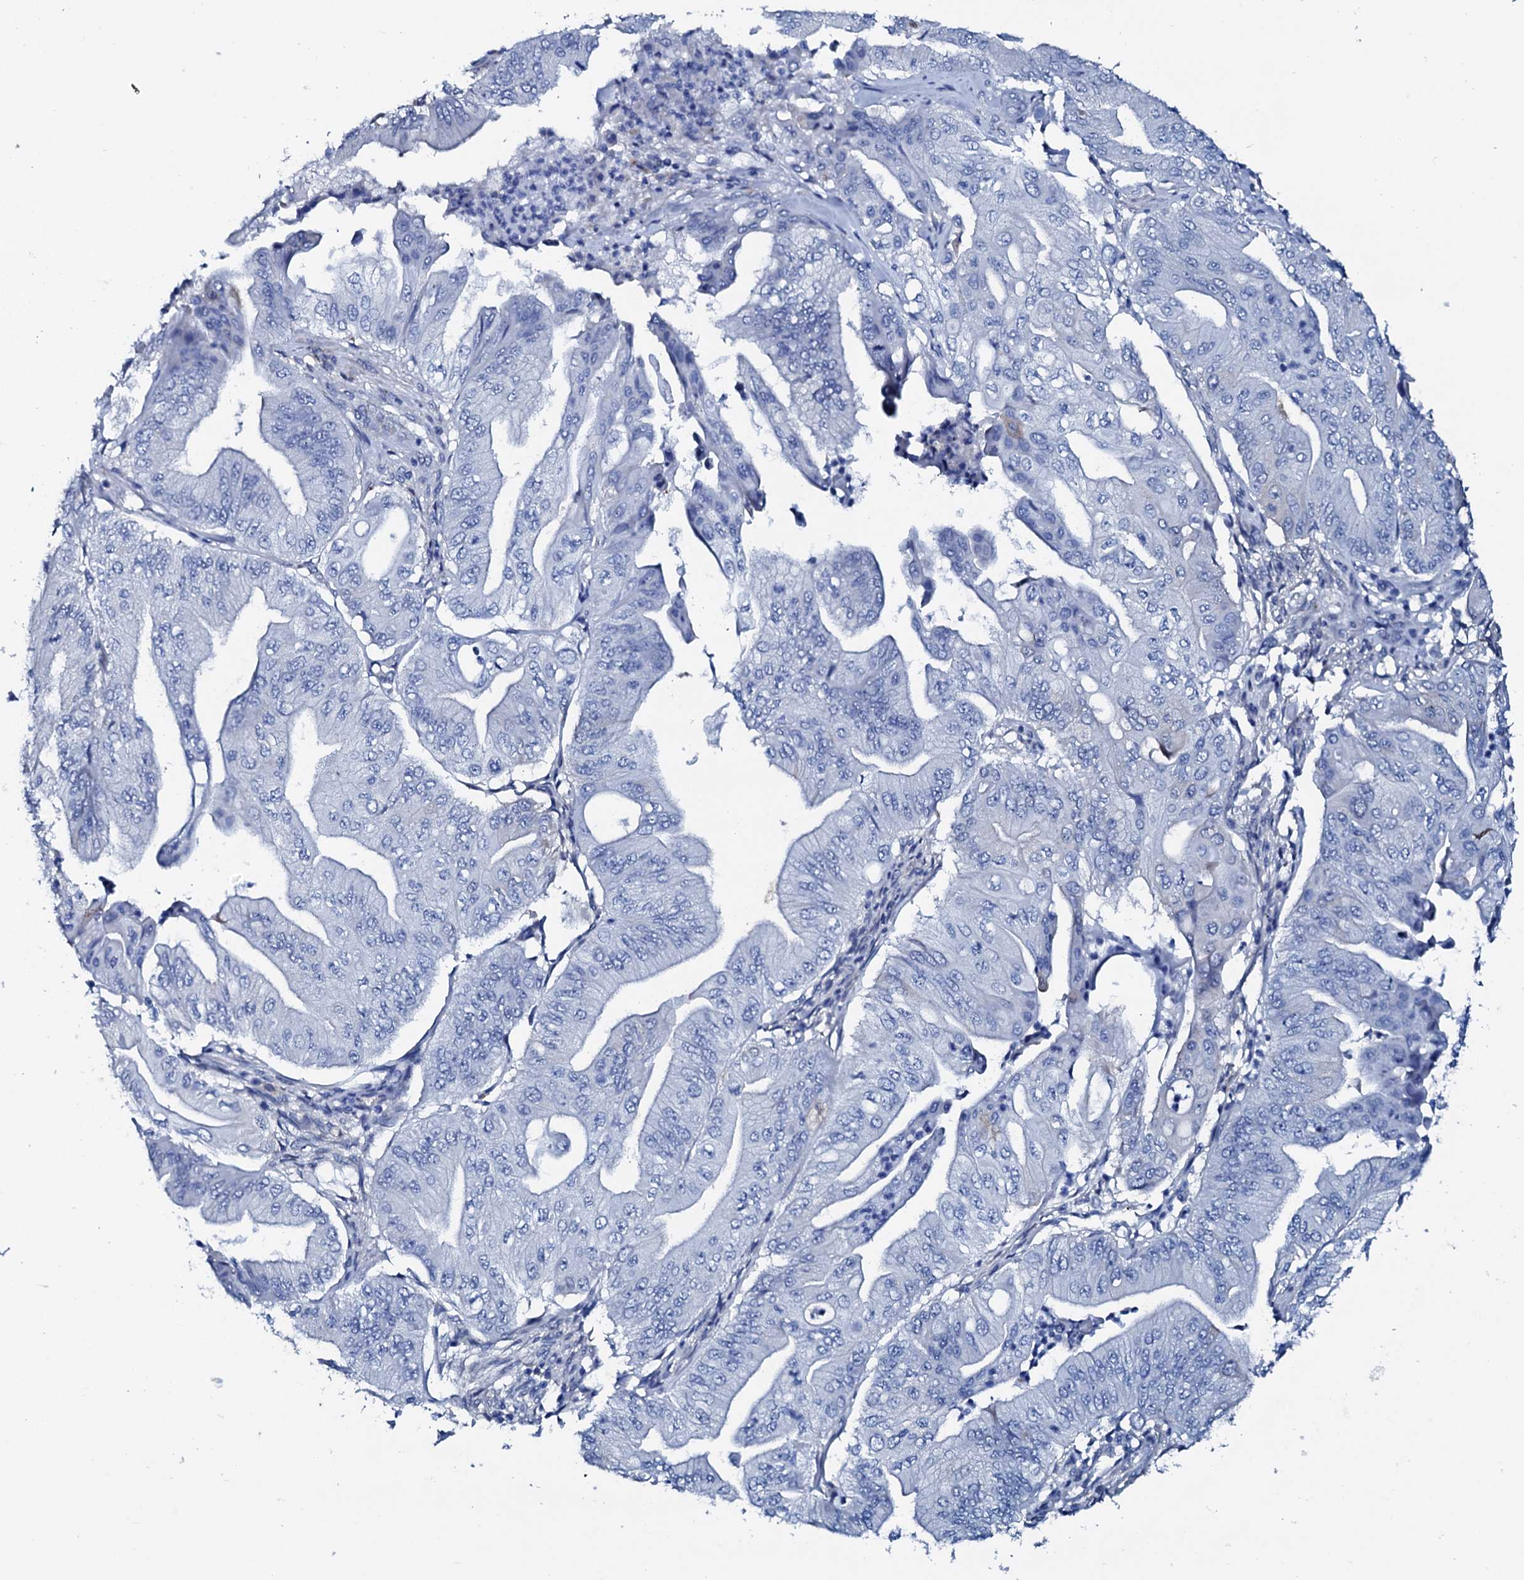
{"staining": {"intensity": "negative", "quantity": "none", "location": "none"}, "tissue": "pancreatic cancer", "cell_type": "Tumor cells", "image_type": "cancer", "snomed": [{"axis": "morphology", "description": "Adenocarcinoma, NOS"}, {"axis": "topography", "description": "Pancreas"}], "caption": "A high-resolution photomicrograph shows immunohistochemistry (IHC) staining of adenocarcinoma (pancreatic), which demonstrates no significant expression in tumor cells.", "gene": "AMER2", "patient": {"sex": "female", "age": 77}}